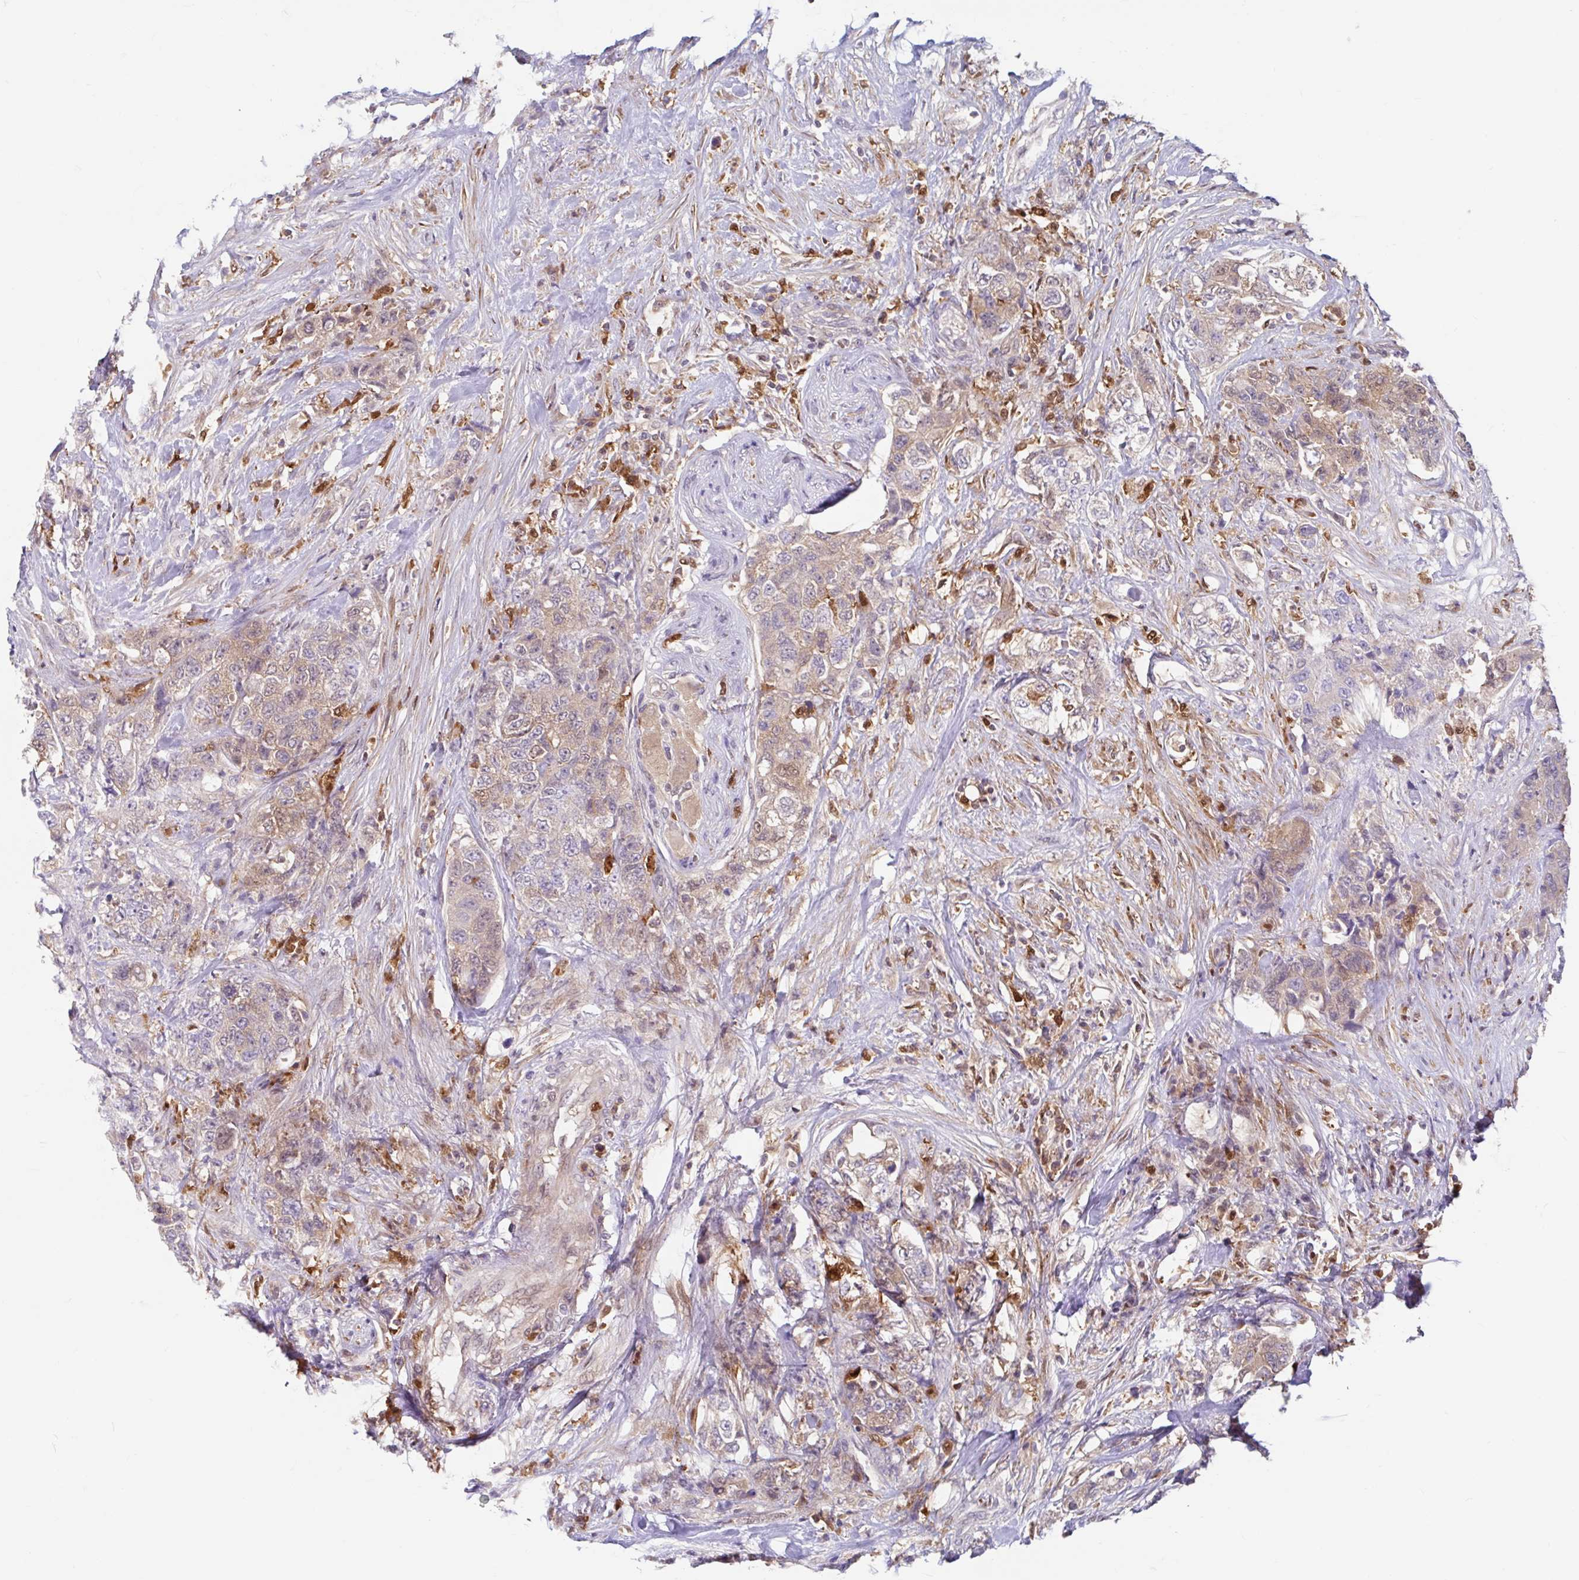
{"staining": {"intensity": "weak", "quantity": "<25%", "location": "cytoplasmic/membranous"}, "tissue": "urothelial cancer", "cell_type": "Tumor cells", "image_type": "cancer", "snomed": [{"axis": "morphology", "description": "Urothelial carcinoma, High grade"}, {"axis": "topography", "description": "Urinary bladder"}], "caption": "Immunohistochemistry of human high-grade urothelial carcinoma displays no positivity in tumor cells.", "gene": "BLVRA", "patient": {"sex": "female", "age": 78}}